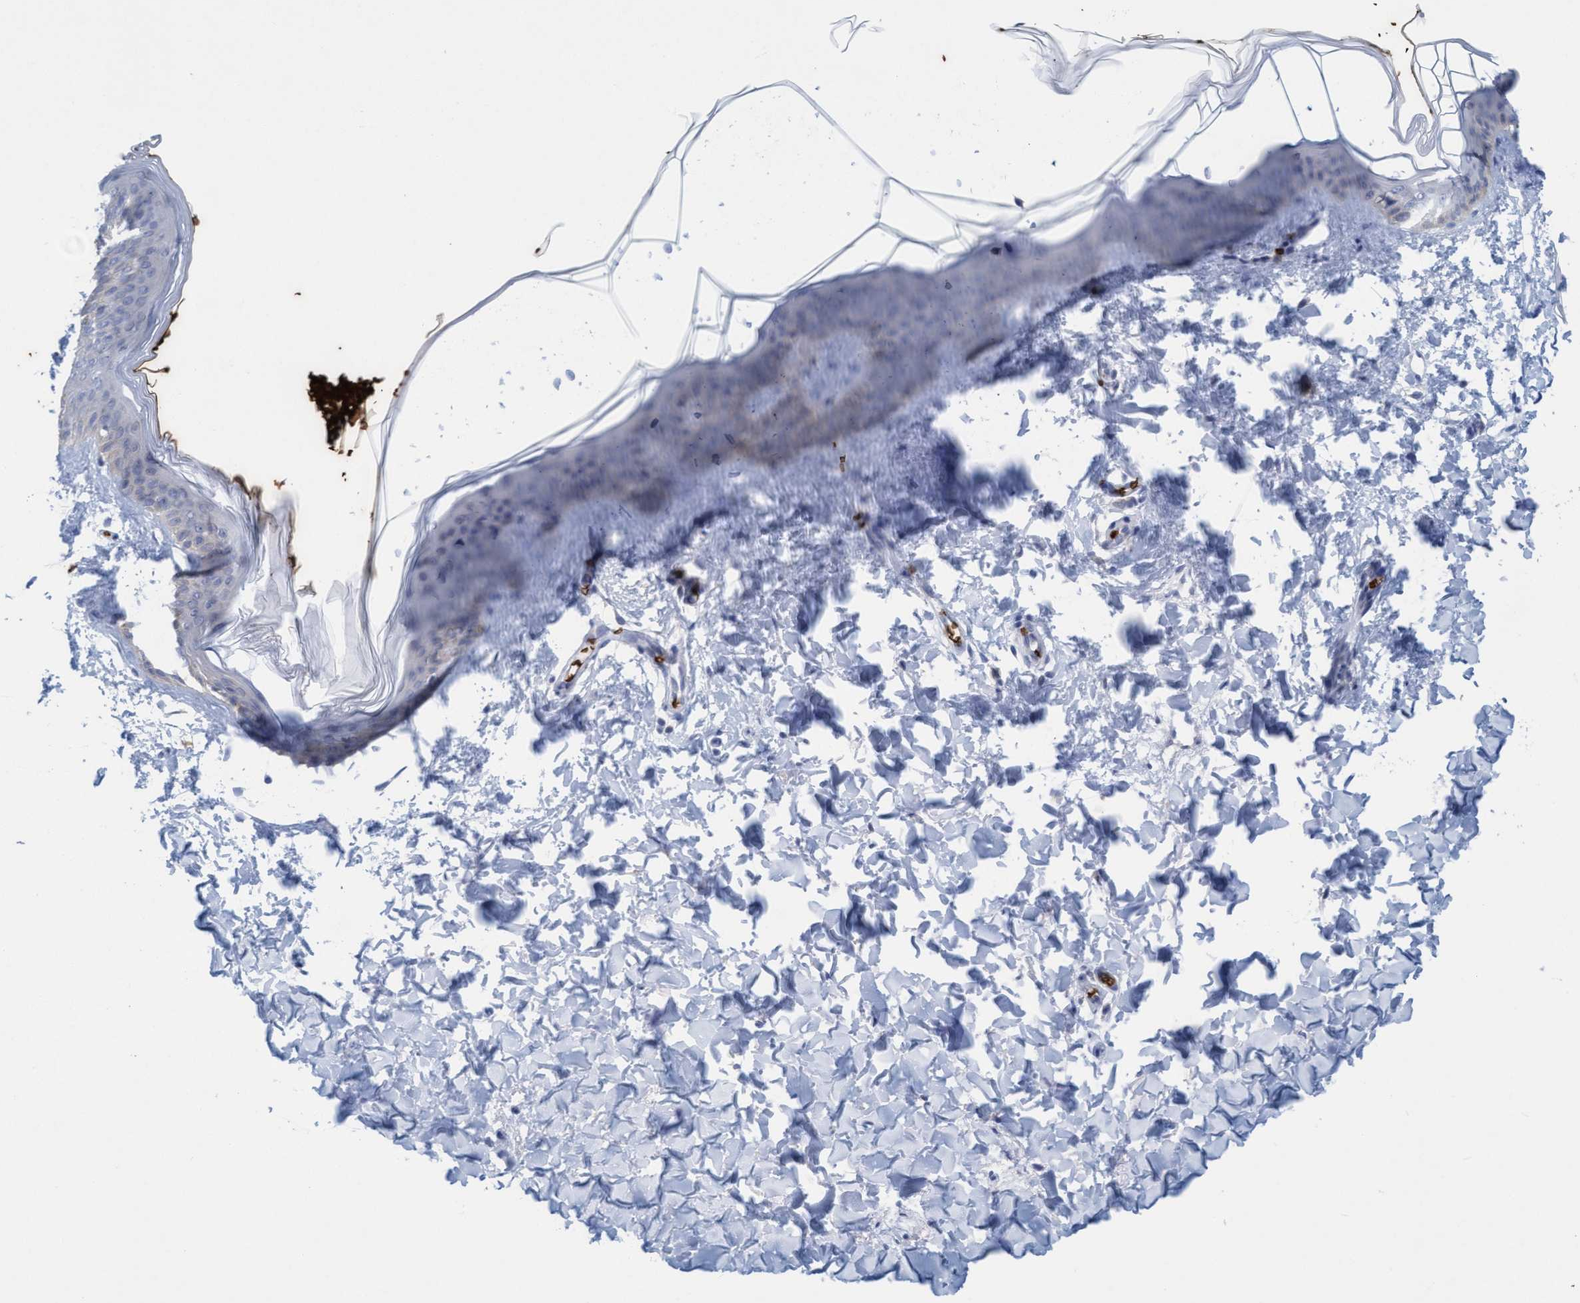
{"staining": {"intensity": "negative", "quantity": "none", "location": "none"}, "tissue": "skin", "cell_type": "Fibroblasts", "image_type": "normal", "snomed": [{"axis": "morphology", "description": "Normal tissue, NOS"}, {"axis": "topography", "description": "Skin"}], "caption": "Immunohistochemical staining of benign skin shows no significant positivity in fibroblasts. (DAB (3,3'-diaminobenzidine) immunohistochemistry with hematoxylin counter stain).", "gene": "SPEM2", "patient": {"sex": "female", "age": 17}}